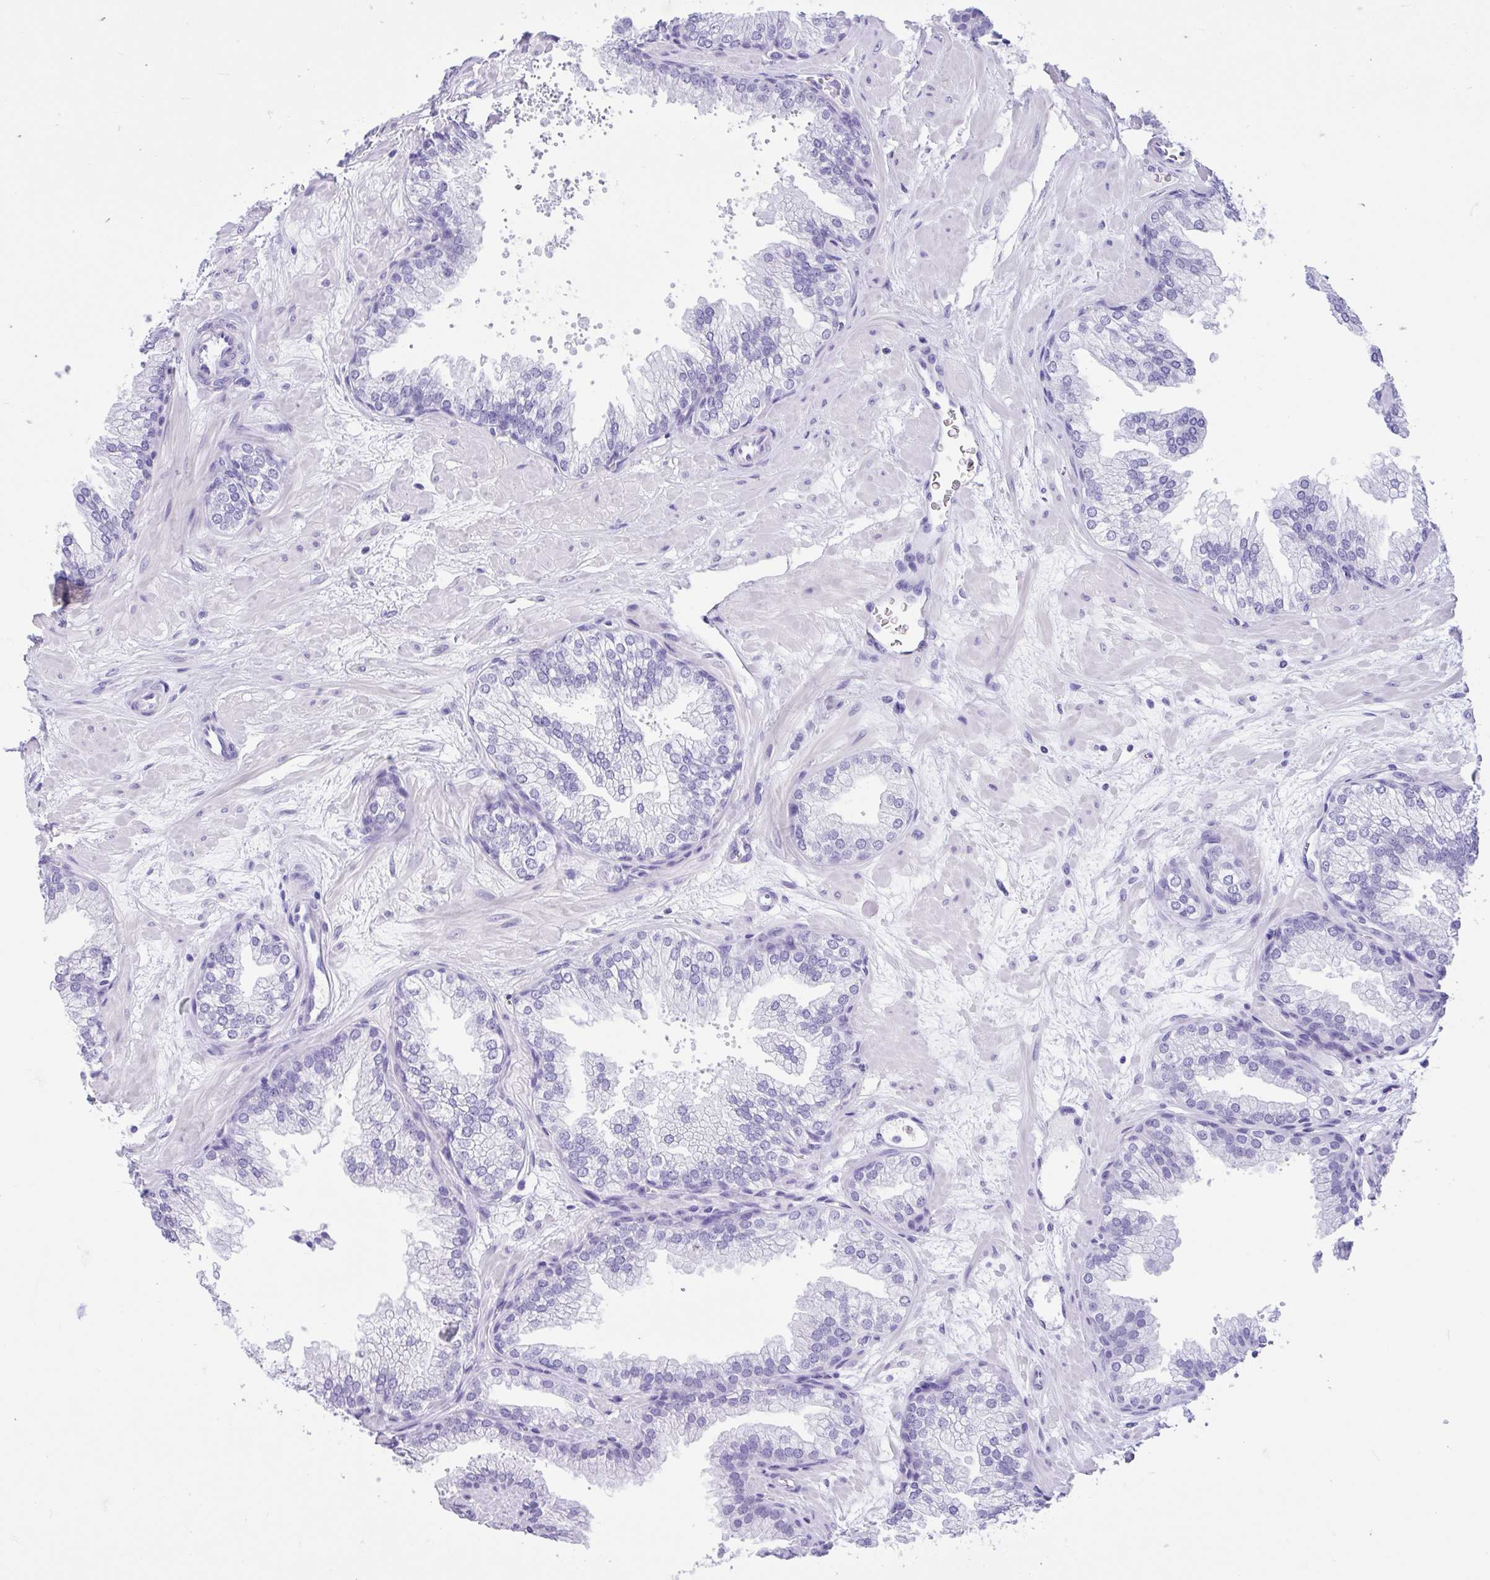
{"staining": {"intensity": "negative", "quantity": "none", "location": "none"}, "tissue": "prostate", "cell_type": "Glandular cells", "image_type": "normal", "snomed": [{"axis": "morphology", "description": "Normal tissue, NOS"}, {"axis": "topography", "description": "Prostate"}], "caption": "IHC image of unremarkable prostate: human prostate stained with DAB (3,3'-diaminobenzidine) exhibits no significant protein expression in glandular cells.", "gene": "IAPP", "patient": {"sex": "male", "age": 37}}